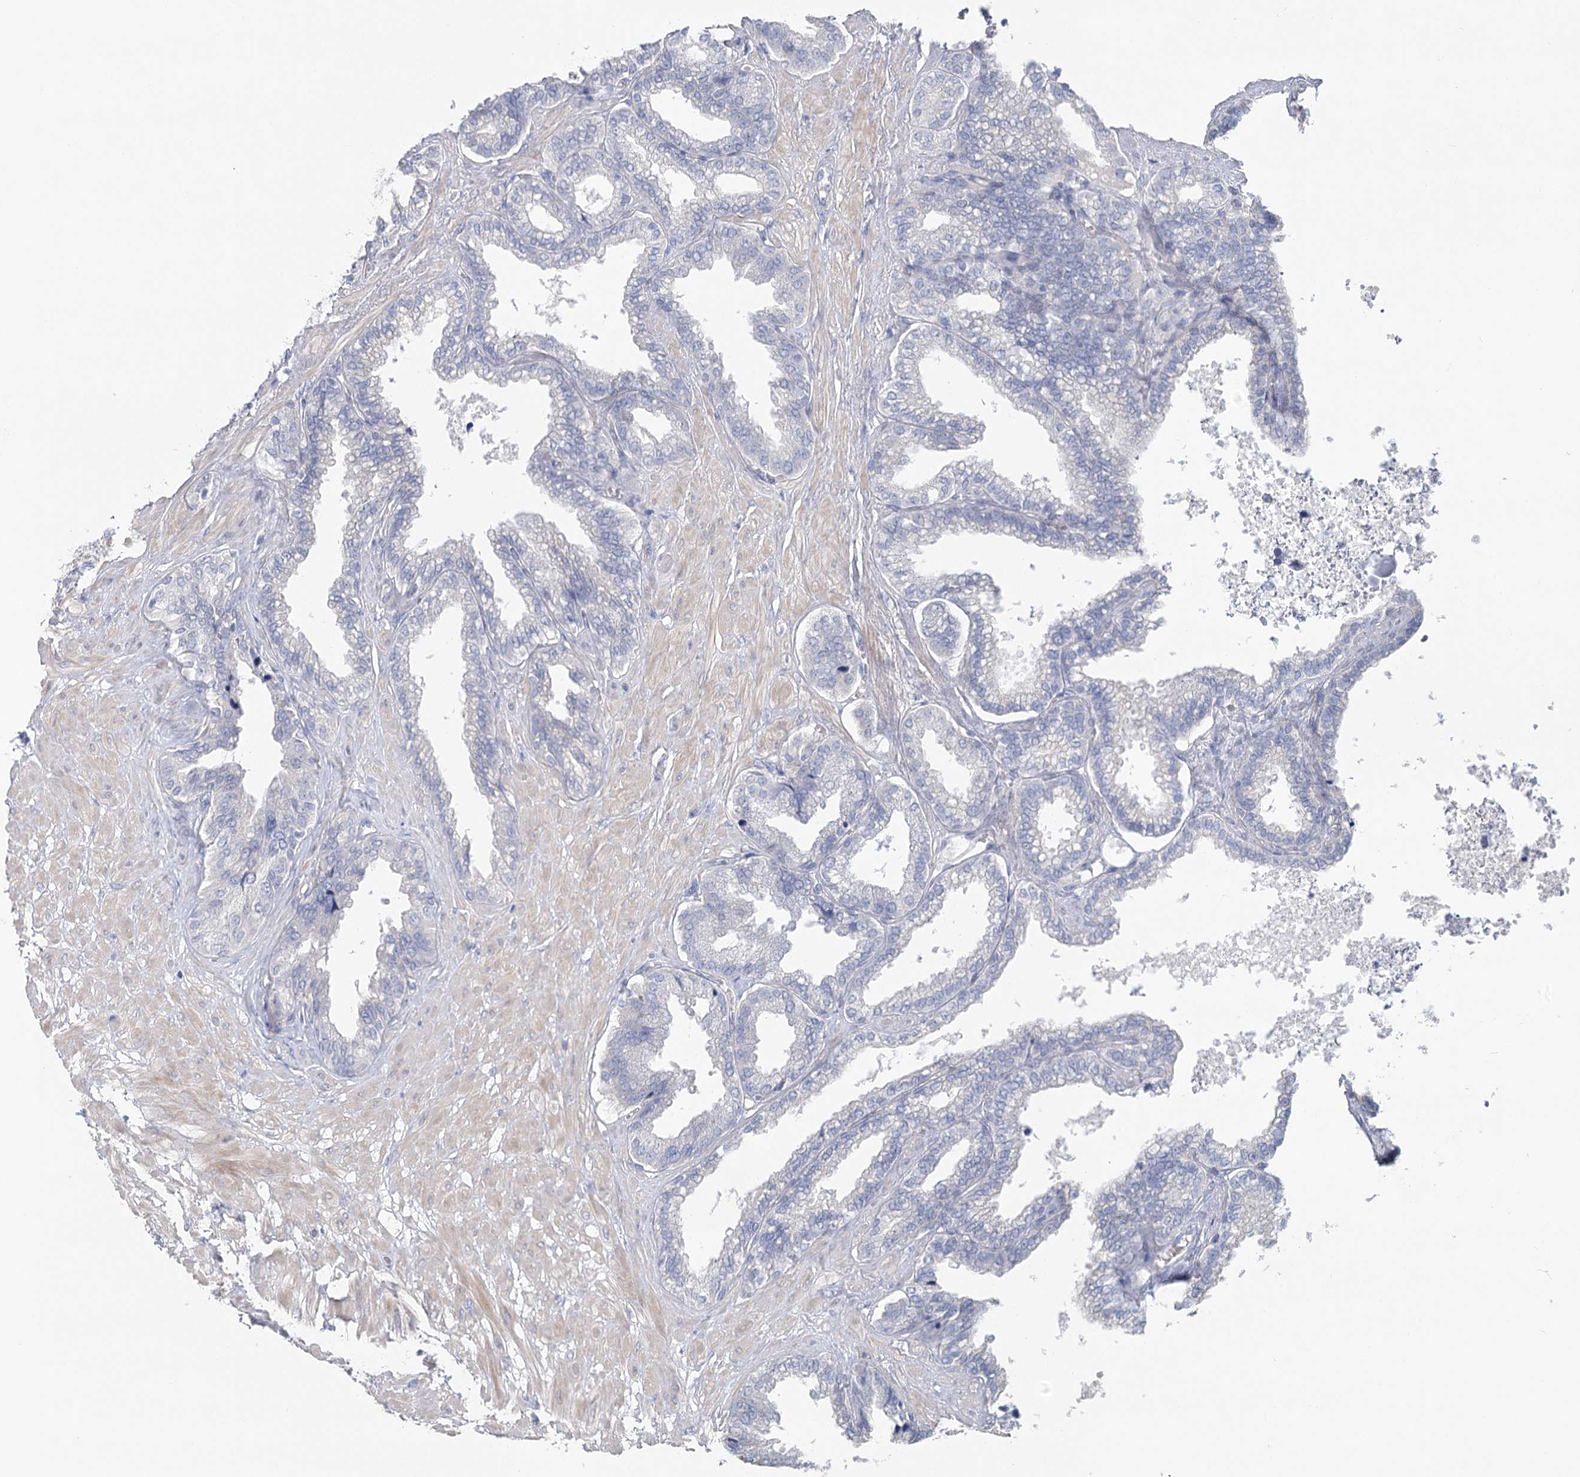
{"staining": {"intensity": "negative", "quantity": "none", "location": "none"}, "tissue": "seminal vesicle", "cell_type": "Glandular cells", "image_type": "normal", "snomed": [{"axis": "morphology", "description": "Normal tissue, NOS"}, {"axis": "topography", "description": "Seminal veicle"}], "caption": "IHC image of unremarkable seminal vesicle: human seminal vesicle stained with DAB (3,3'-diaminobenzidine) shows no significant protein positivity in glandular cells. (DAB IHC visualized using brightfield microscopy, high magnification).", "gene": "EPB41L5", "patient": {"sex": "male", "age": 46}}